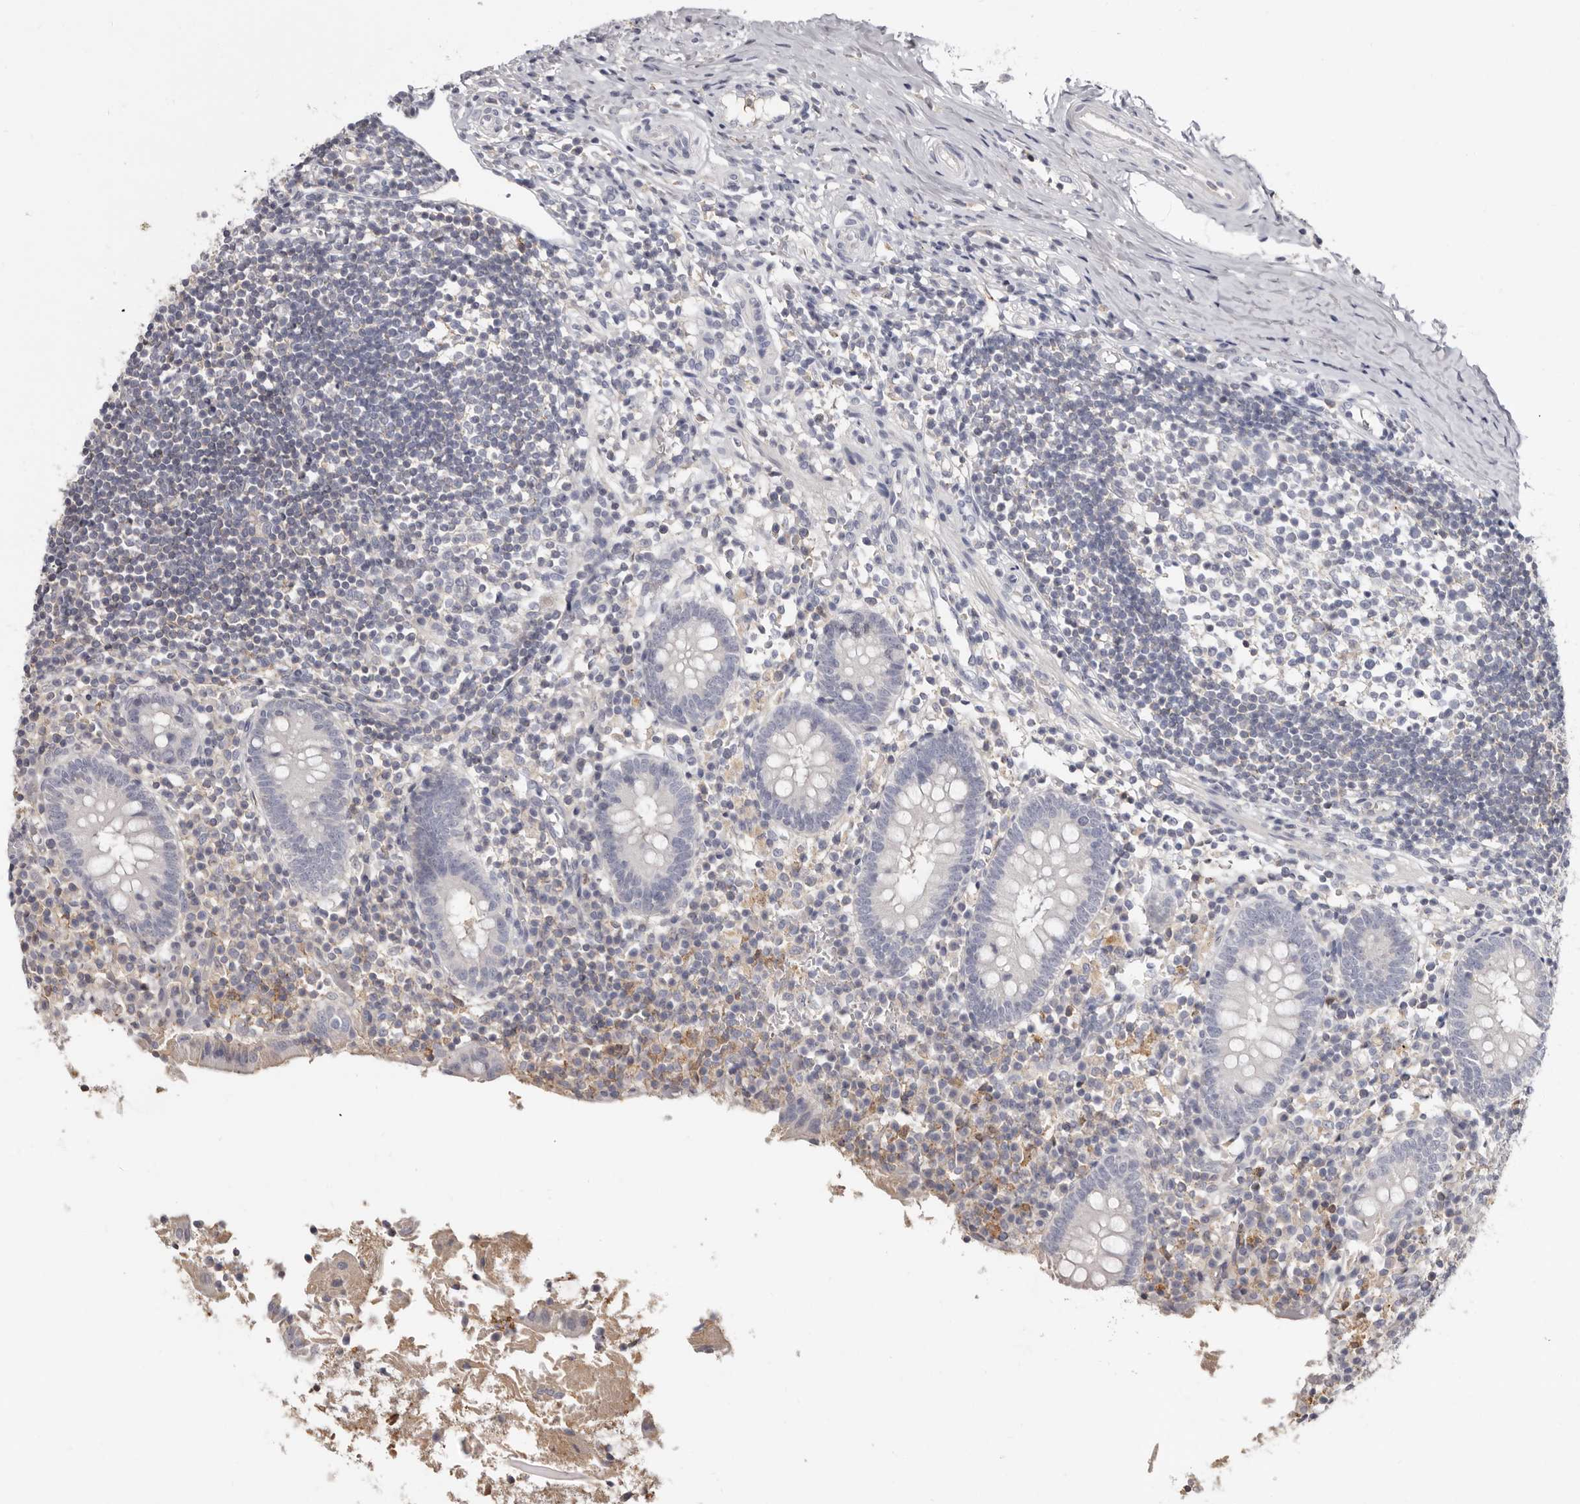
{"staining": {"intensity": "weak", "quantity": "<25%", "location": "cytoplasmic/membranous"}, "tissue": "appendix", "cell_type": "Glandular cells", "image_type": "normal", "snomed": [{"axis": "morphology", "description": "Normal tissue, NOS"}, {"axis": "topography", "description": "Appendix"}], "caption": "The image reveals no significant staining in glandular cells of appendix. (DAB (3,3'-diaminobenzidine) immunohistochemistry (IHC), high magnification).", "gene": "KIF26B", "patient": {"sex": "female", "age": 17}}